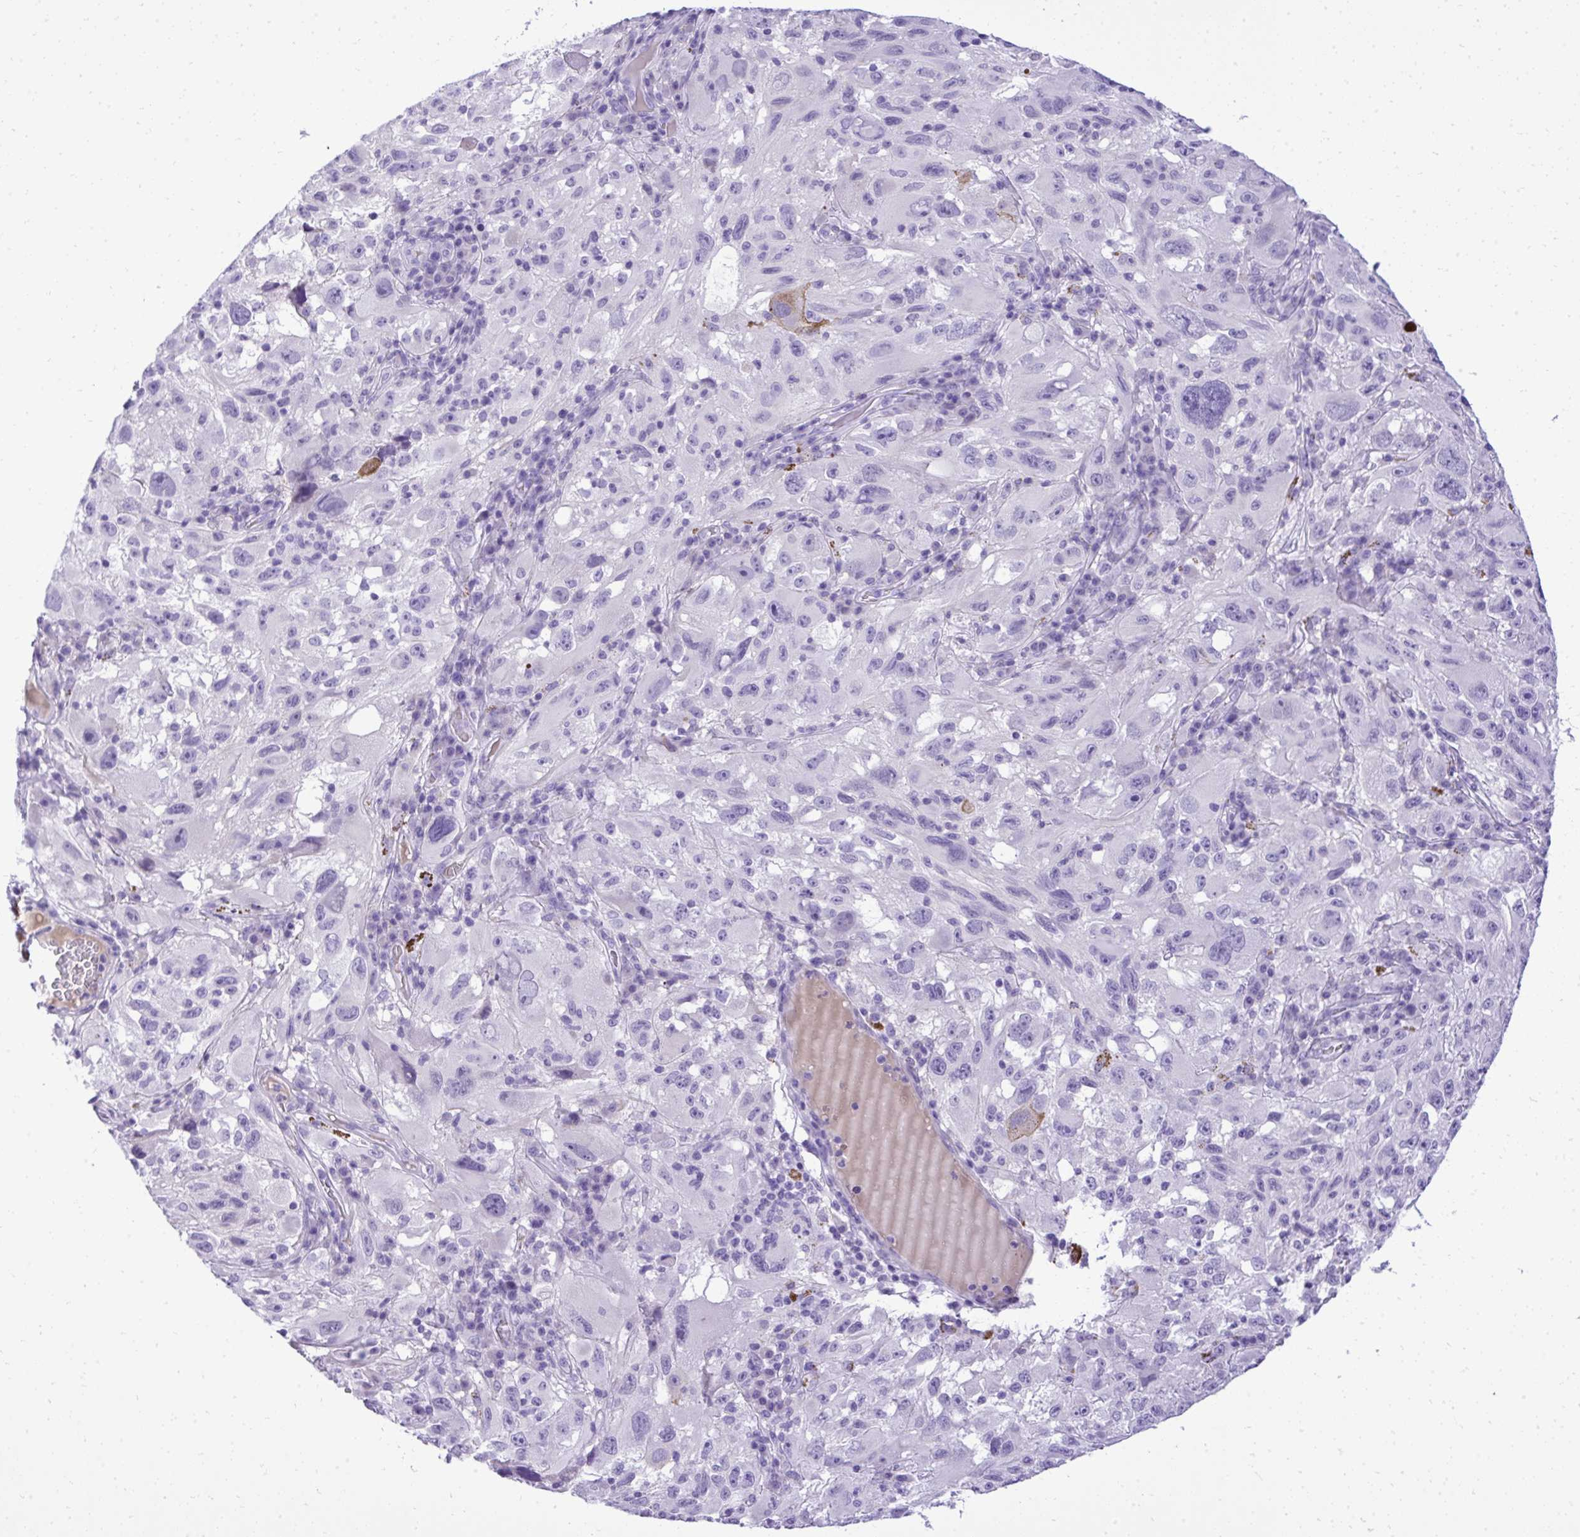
{"staining": {"intensity": "negative", "quantity": "none", "location": "none"}, "tissue": "melanoma", "cell_type": "Tumor cells", "image_type": "cancer", "snomed": [{"axis": "morphology", "description": "Malignant melanoma, NOS"}, {"axis": "topography", "description": "Skin"}], "caption": "High power microscopy histopathology image of an immunohistochemistry (IHC) image of melanoma, revealing no significant positivity in tumor cells.", "gene": "ST6GALNAC3", "patient": {"sex": "female", "age": 71}}